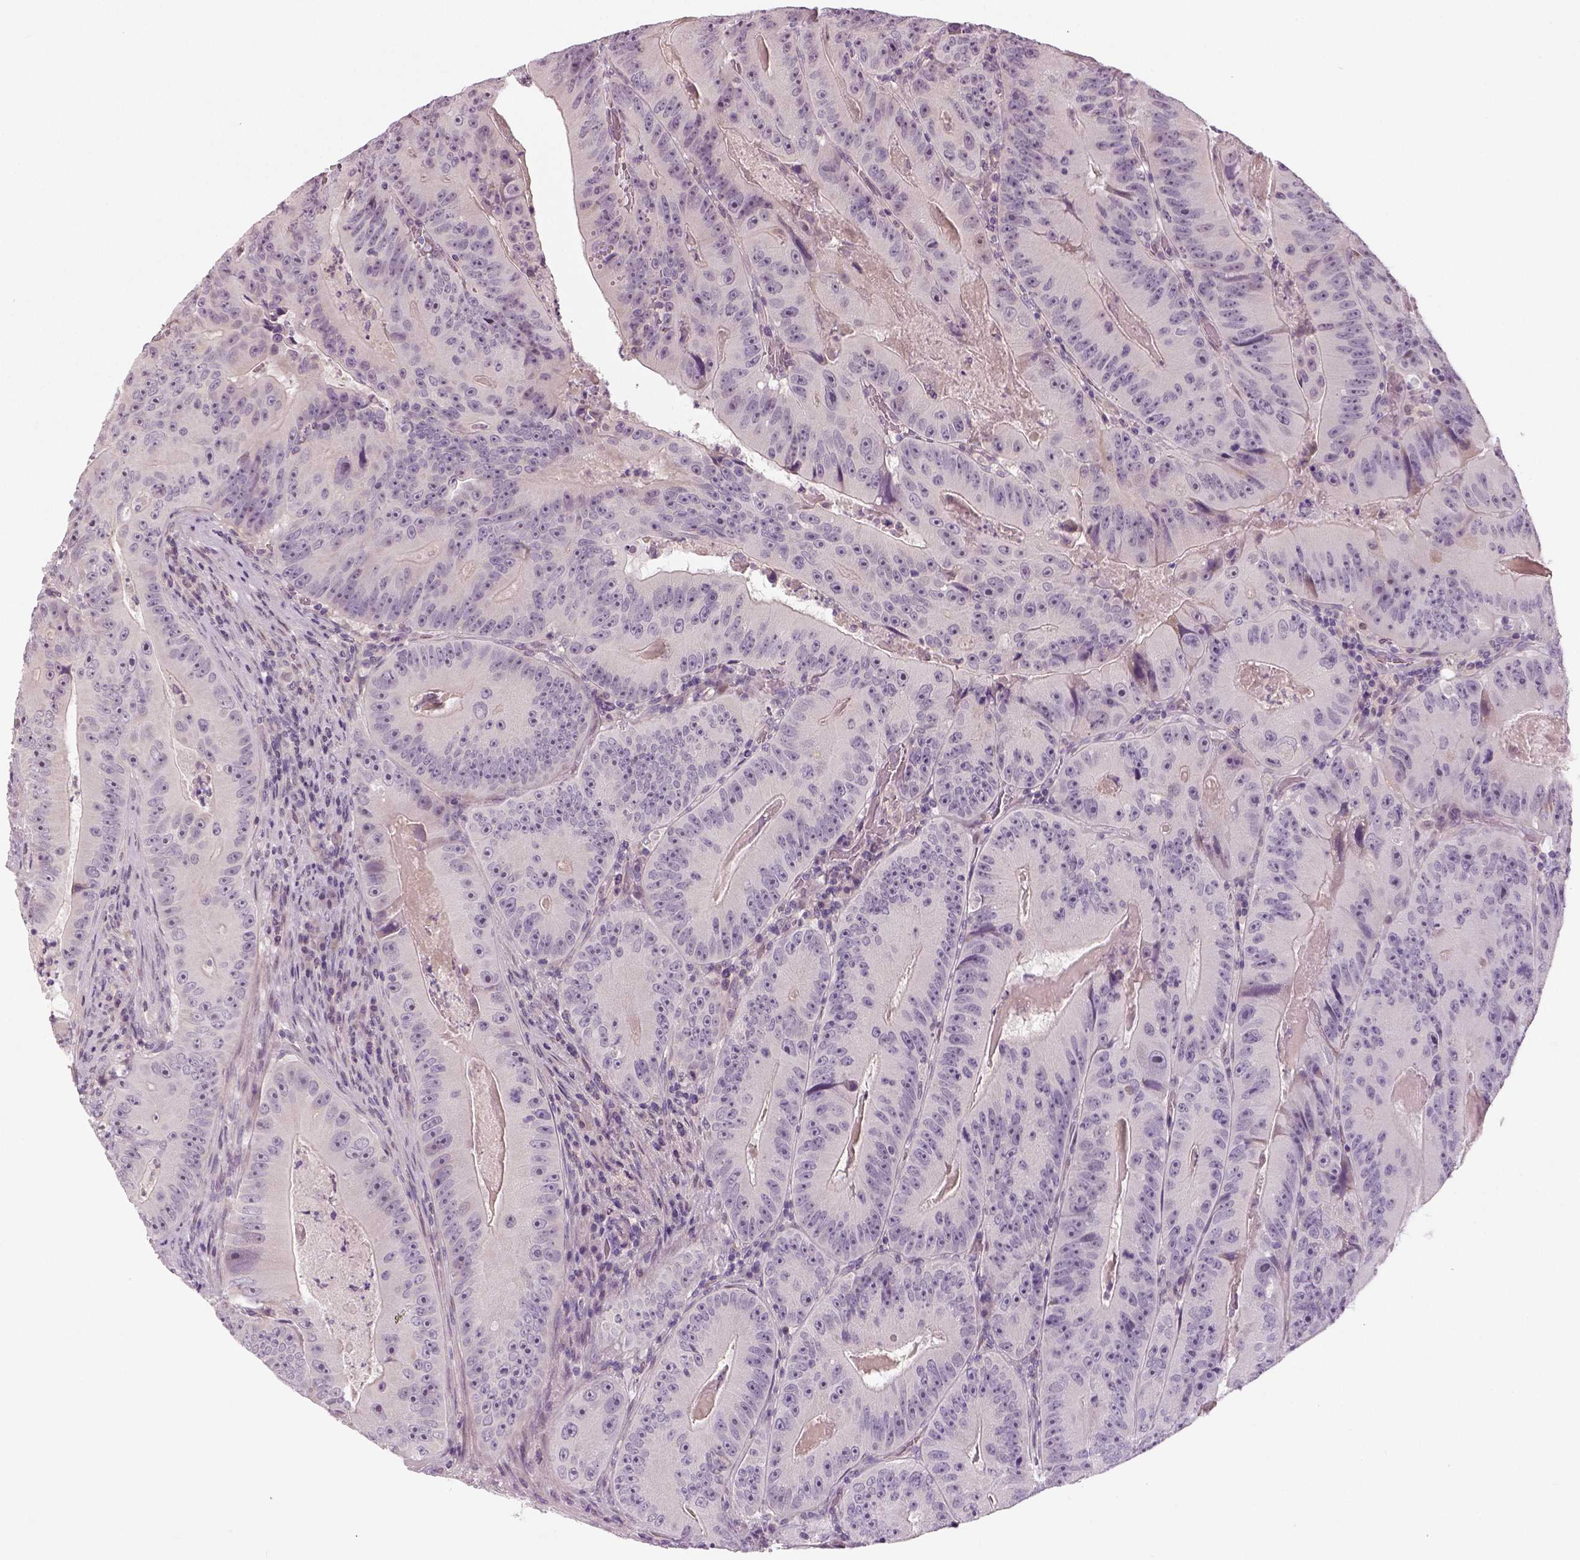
{"staining": {"intensity": "negative", "quantity": "none", "location": "none"}, "tissue": "colorectal cancer", "cell_type": "Tumor cells", "image_type": "cancer", "snomed": [{"axis": "morphology", "description": "Adenocarcinoma, NOS"}, {"axis": "topography", "description": "Colon"}], "caption": "Immunohistochemical staining of adenocarcinoma (colorectal) reveals no significant positivity in tumor cells.", "gene": "NECAB1", "patient": {"sex": "female", "age": 86}}